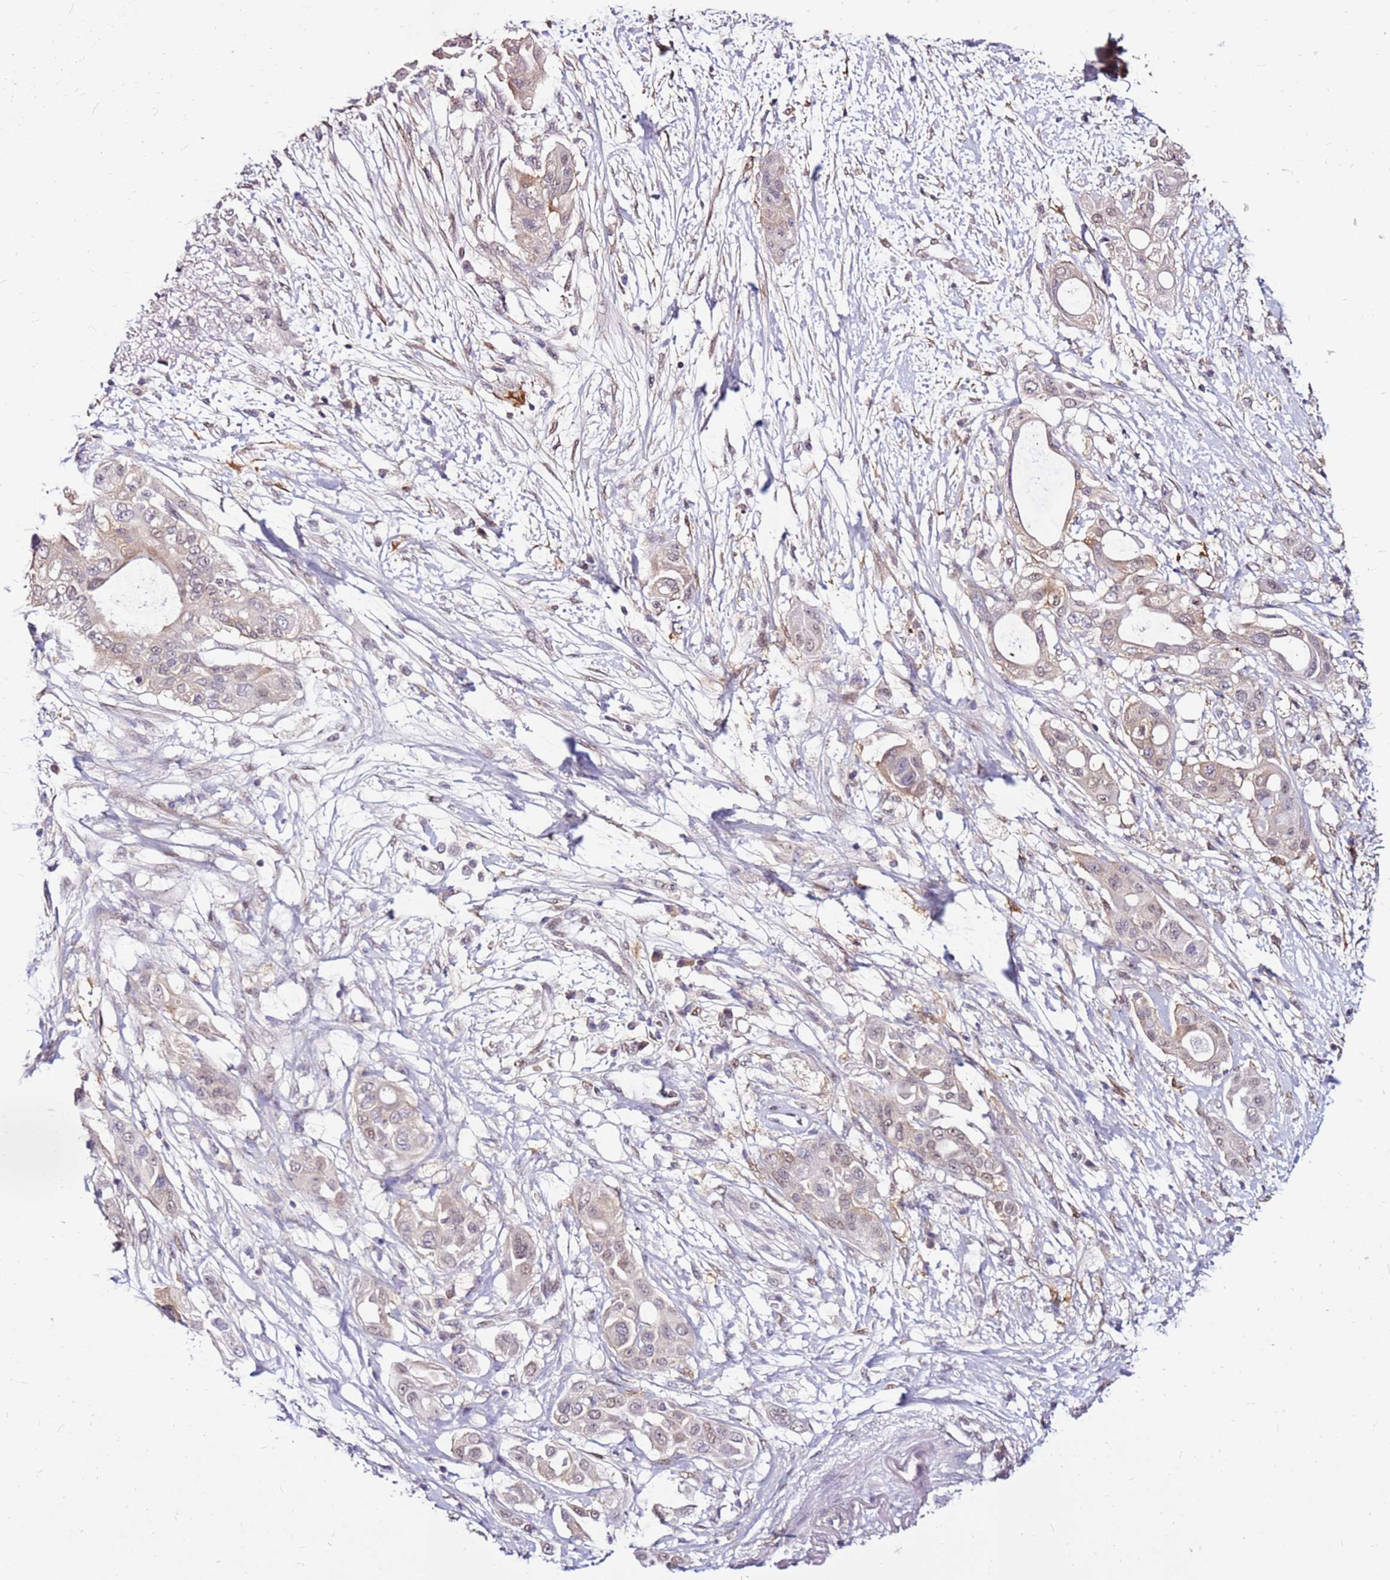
{"staining": {"intensity": "weak", "quantity": "<25%", "location": "cytoplasmic/membranous"}, "tissue": "pancreatic cancer", "cell_type": "Tumor cells", "image_type": "cancer", "snomed": [{"axis": "morphology", "description": "Adenocarcinoma, NOS"}, {"axis": "topography", "description": "Pancreas"}], "caption": "This is an immunohistochemistry histopathology image of human pancreatic cancer. There is no expression in tumor cells.", "gene": "ALDH1A3", "patient": {"sex": "male", "age": 68}}